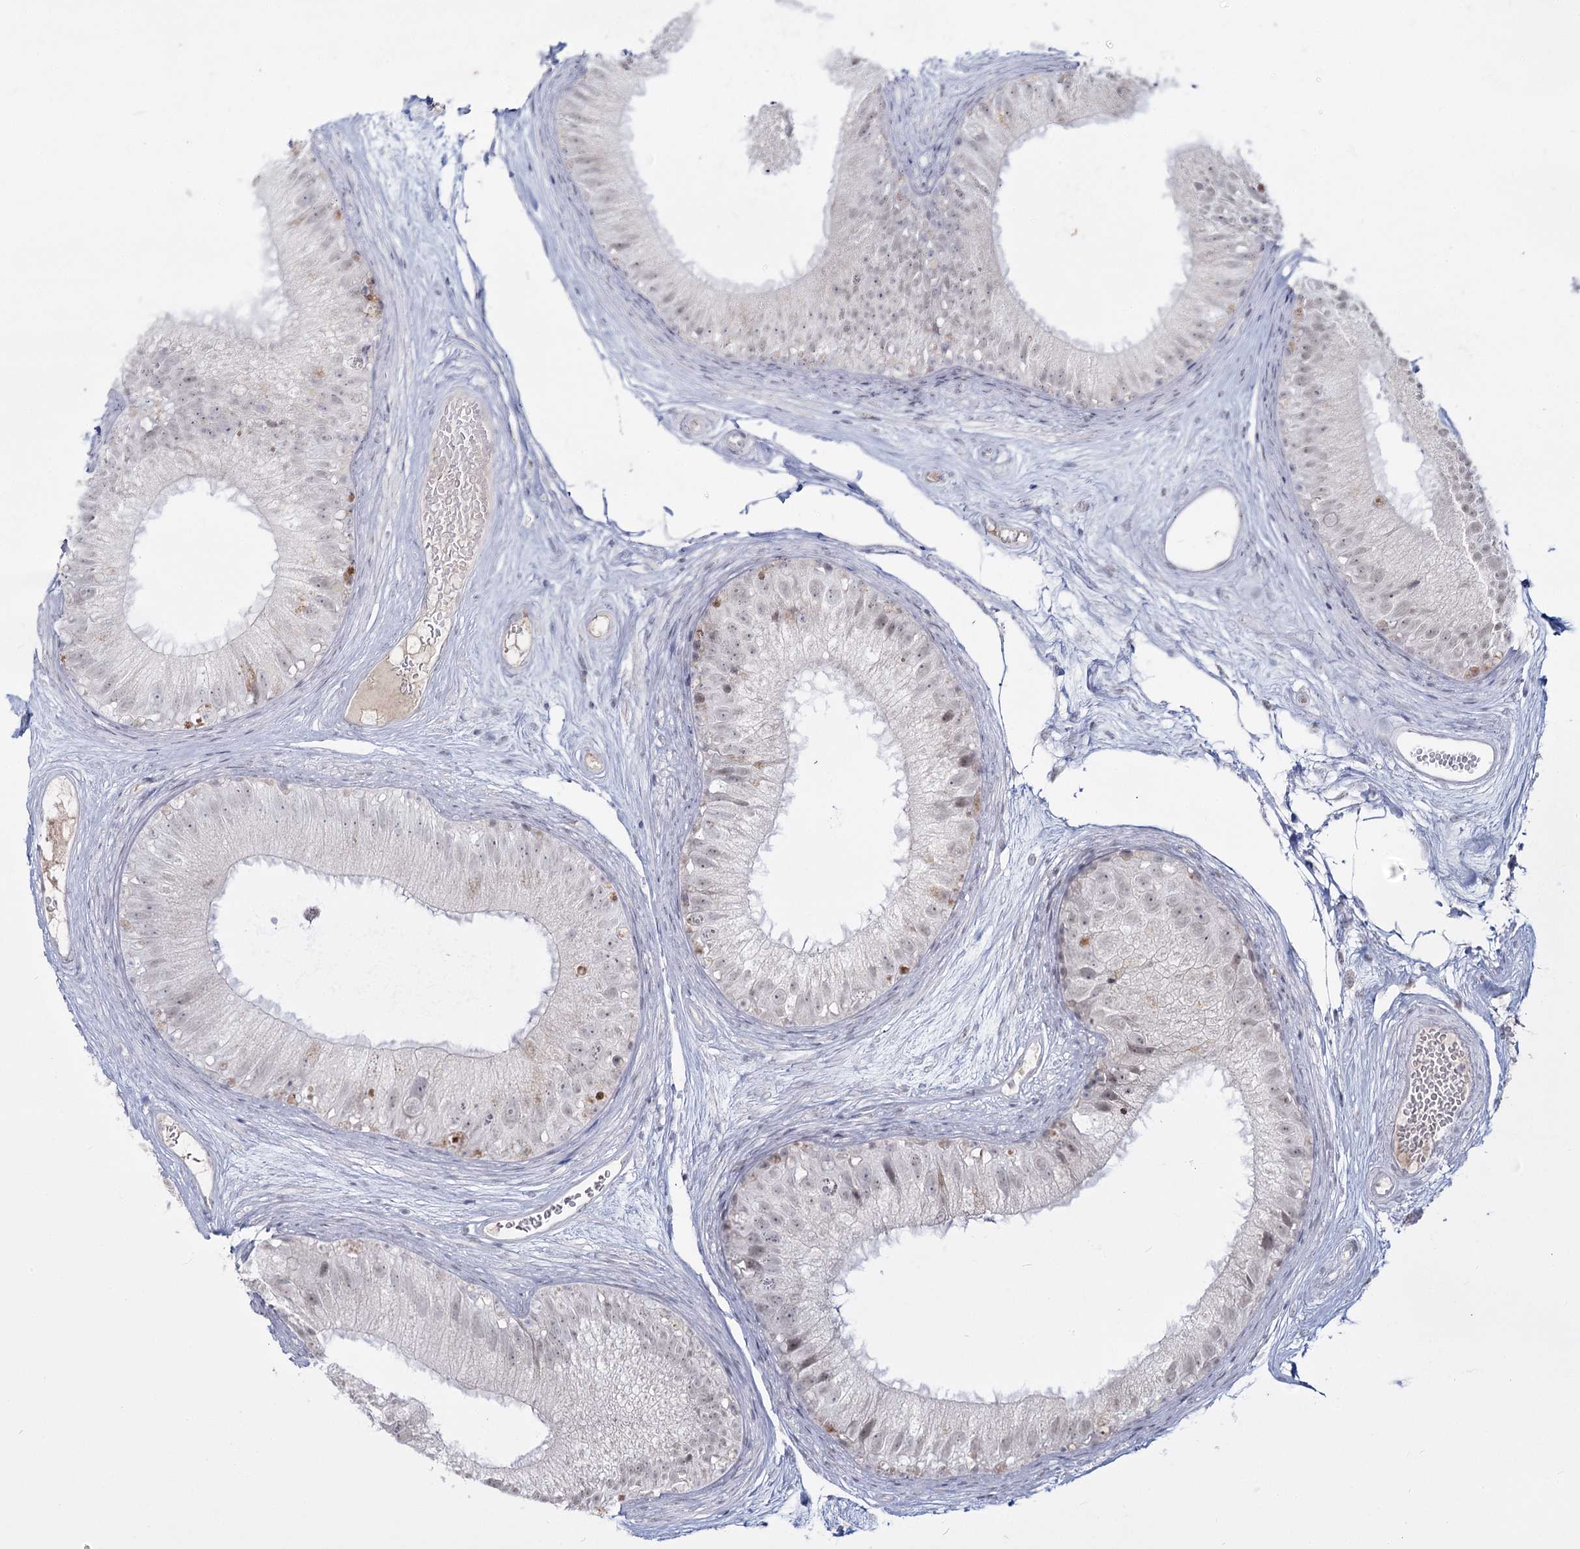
{"staining": {"intensity": "weak", "quantity": "<25%", "location": "cytoplasmic/membranous,nuclear"}, "tissue": "epididymis", "cell_type": "Glandular cells", "image_type": "normal", "snomed": [{"axis": "morphology", "description": "Normal tissue, NOS"}, {"axis": "topography", "description": "Epididymis"}], "caption": "Immunohistochemical staining of unremarkable epididymis displays no significant staining in glandular cells. Brightfield microscopy of immunohistochemistry (IHC) stained with DAB (brown) and hematoxylin (blue), captured at high magnification.", "gene": "LY6G5C", "patient": {"sex": "male", "age": 77}}